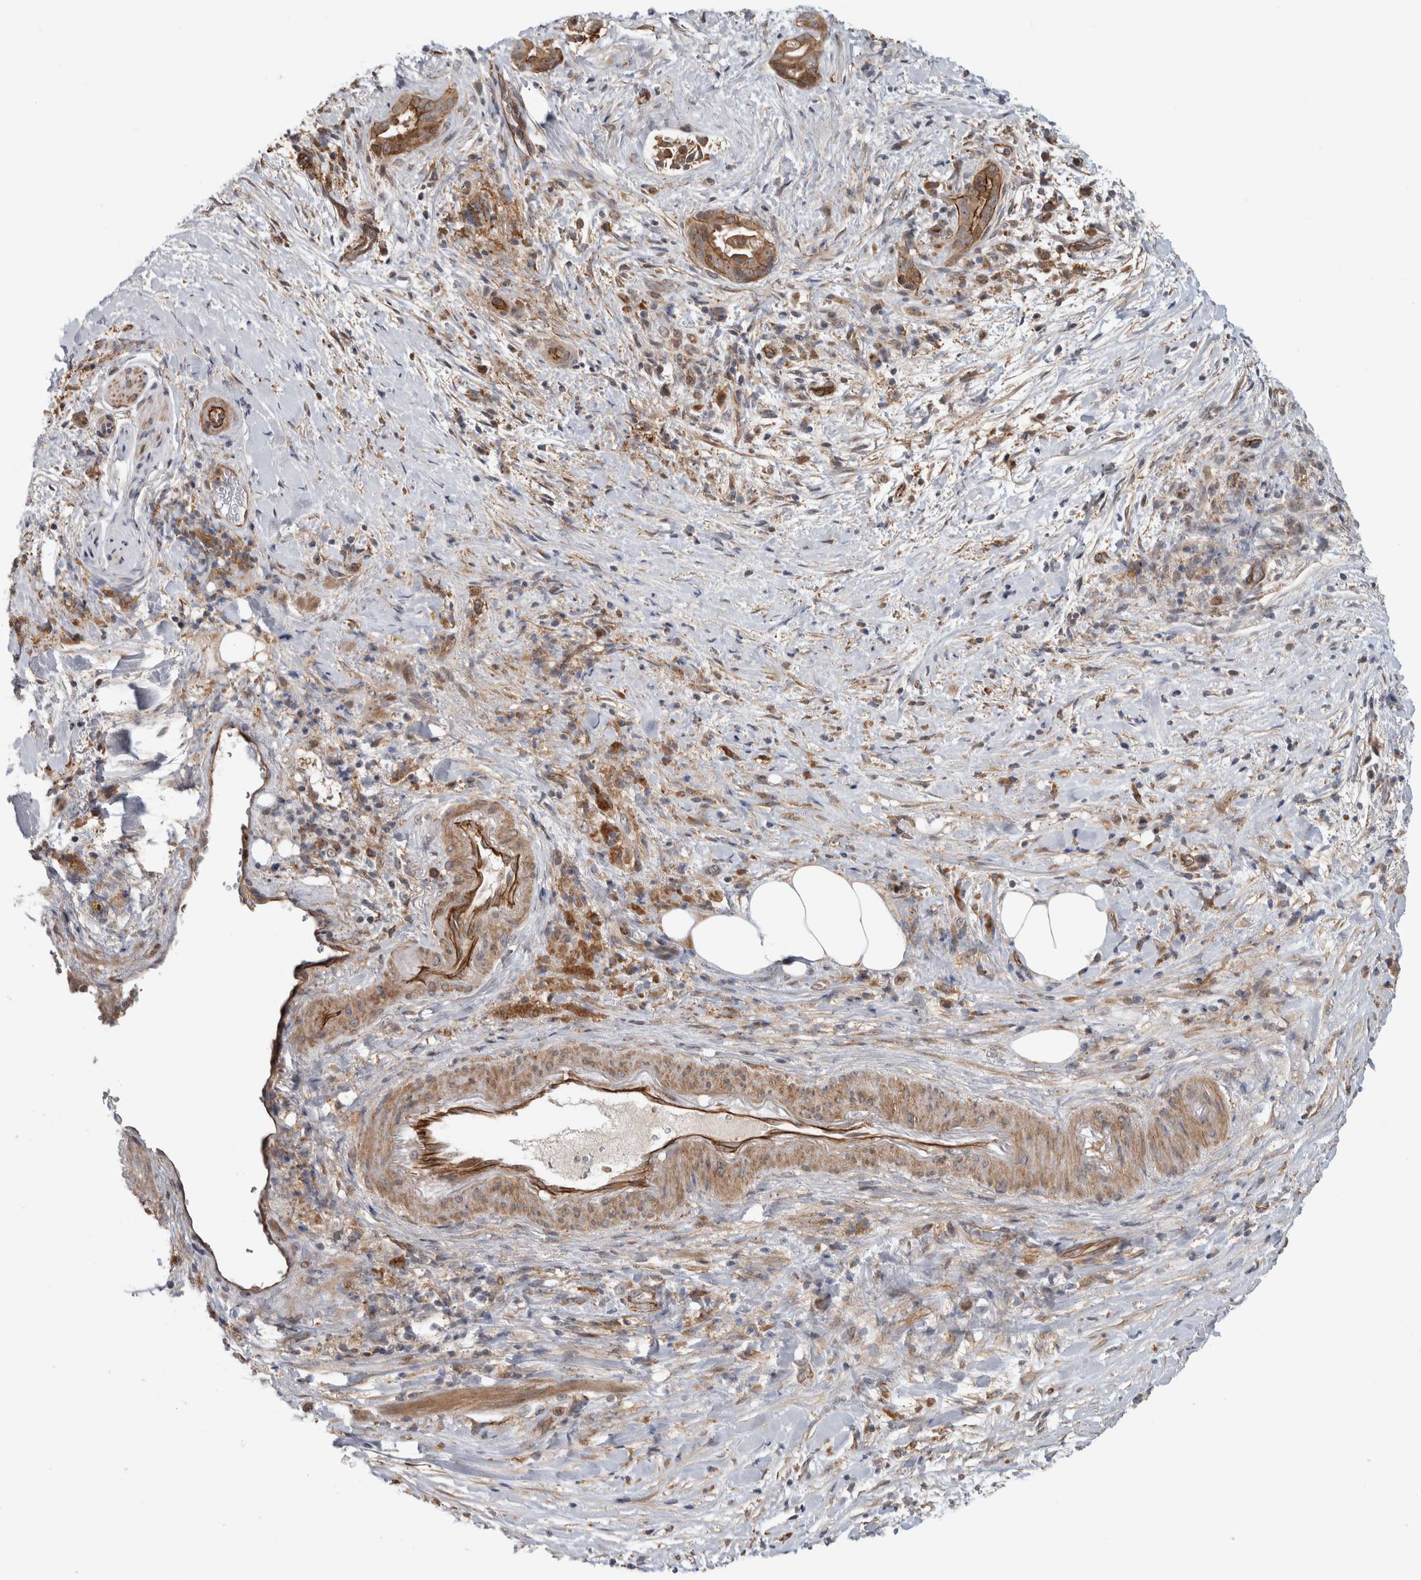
{"staining": {"intensity": "moderate", "quantity": ">75%", "location": "cytoplasmic/membranous"}, "tissue": "pancreatic cancer", "cell_type": "Tumor cells", "image_type": "cancer", "snomed": [{"axis": "morphology", "description": "Adenocarcinoma, NOS"}, {"axis": "topography", "description": "Pancreas"}], "caption": "This histopathology image displays pancreatic adenocarcinoma stained with immunohistochemistry (IHC) to label a protein in brown. The cytoplasmic/membranous of tumor cells show moderate positivity for the protein. Nuclei are counter-stained blue.", "gene": "ADGRL3", "patient": {"sex": "male", "age": 58}}